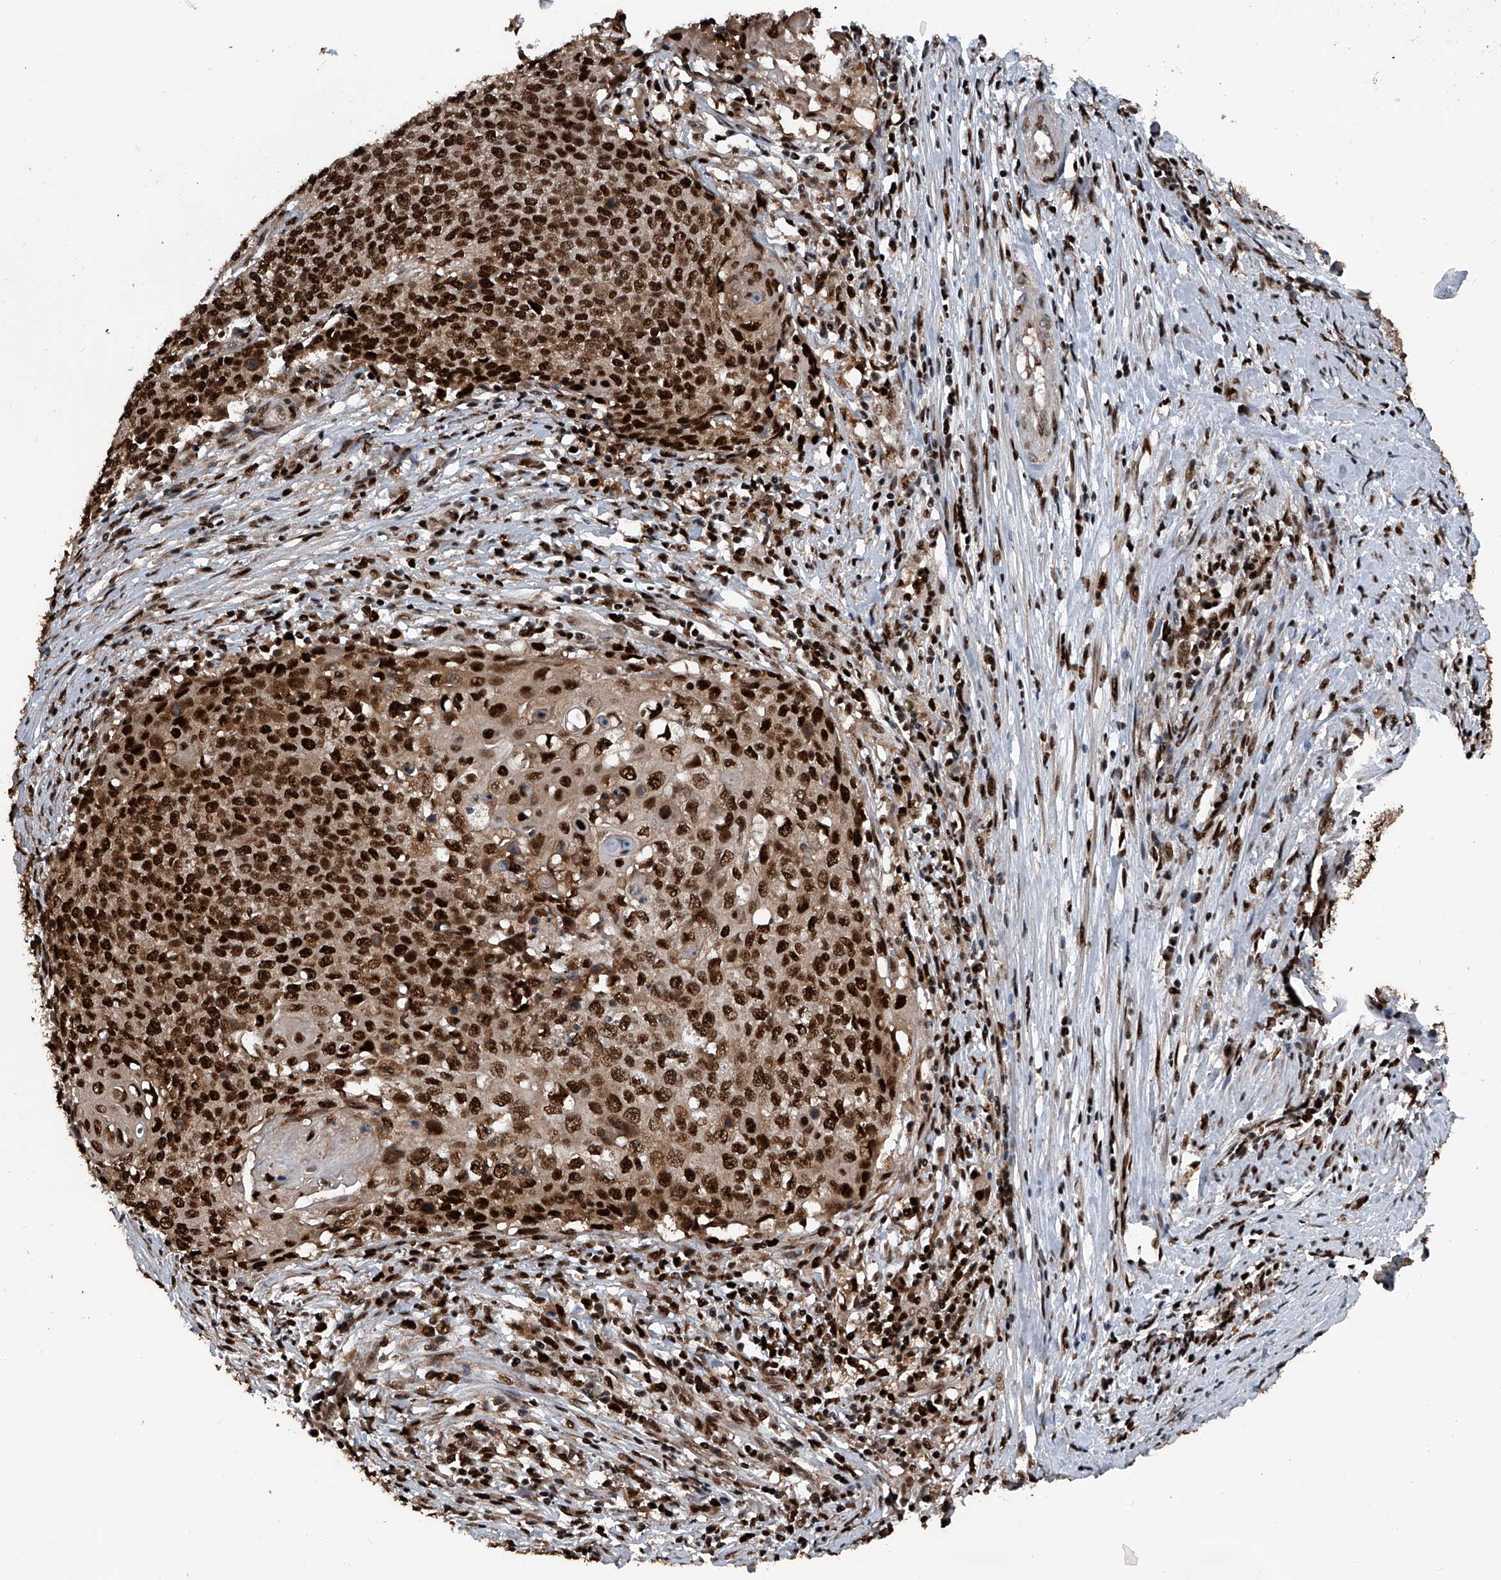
{"staining": {"intensity": "strong", "quantity": ">75%", "location": "nuclear"}, "tissue": "cervical cancer", "cell_type": "Tumor cells", "image_type": "cancer", "snomed": [{"axis": "morphology", "description": "Squamous cell carcinoma, NOS"}, {"axis": "topography", "description": "Cervix"}], "caption": "There is high levels of strong nuclear positivity in tumor cells of cervical squamous cell carcinoma, as demonstrated by immunohistochemical staining (brown color).", "gene": "FKBP5", "patient": {"sex": "female", "age": 39}}